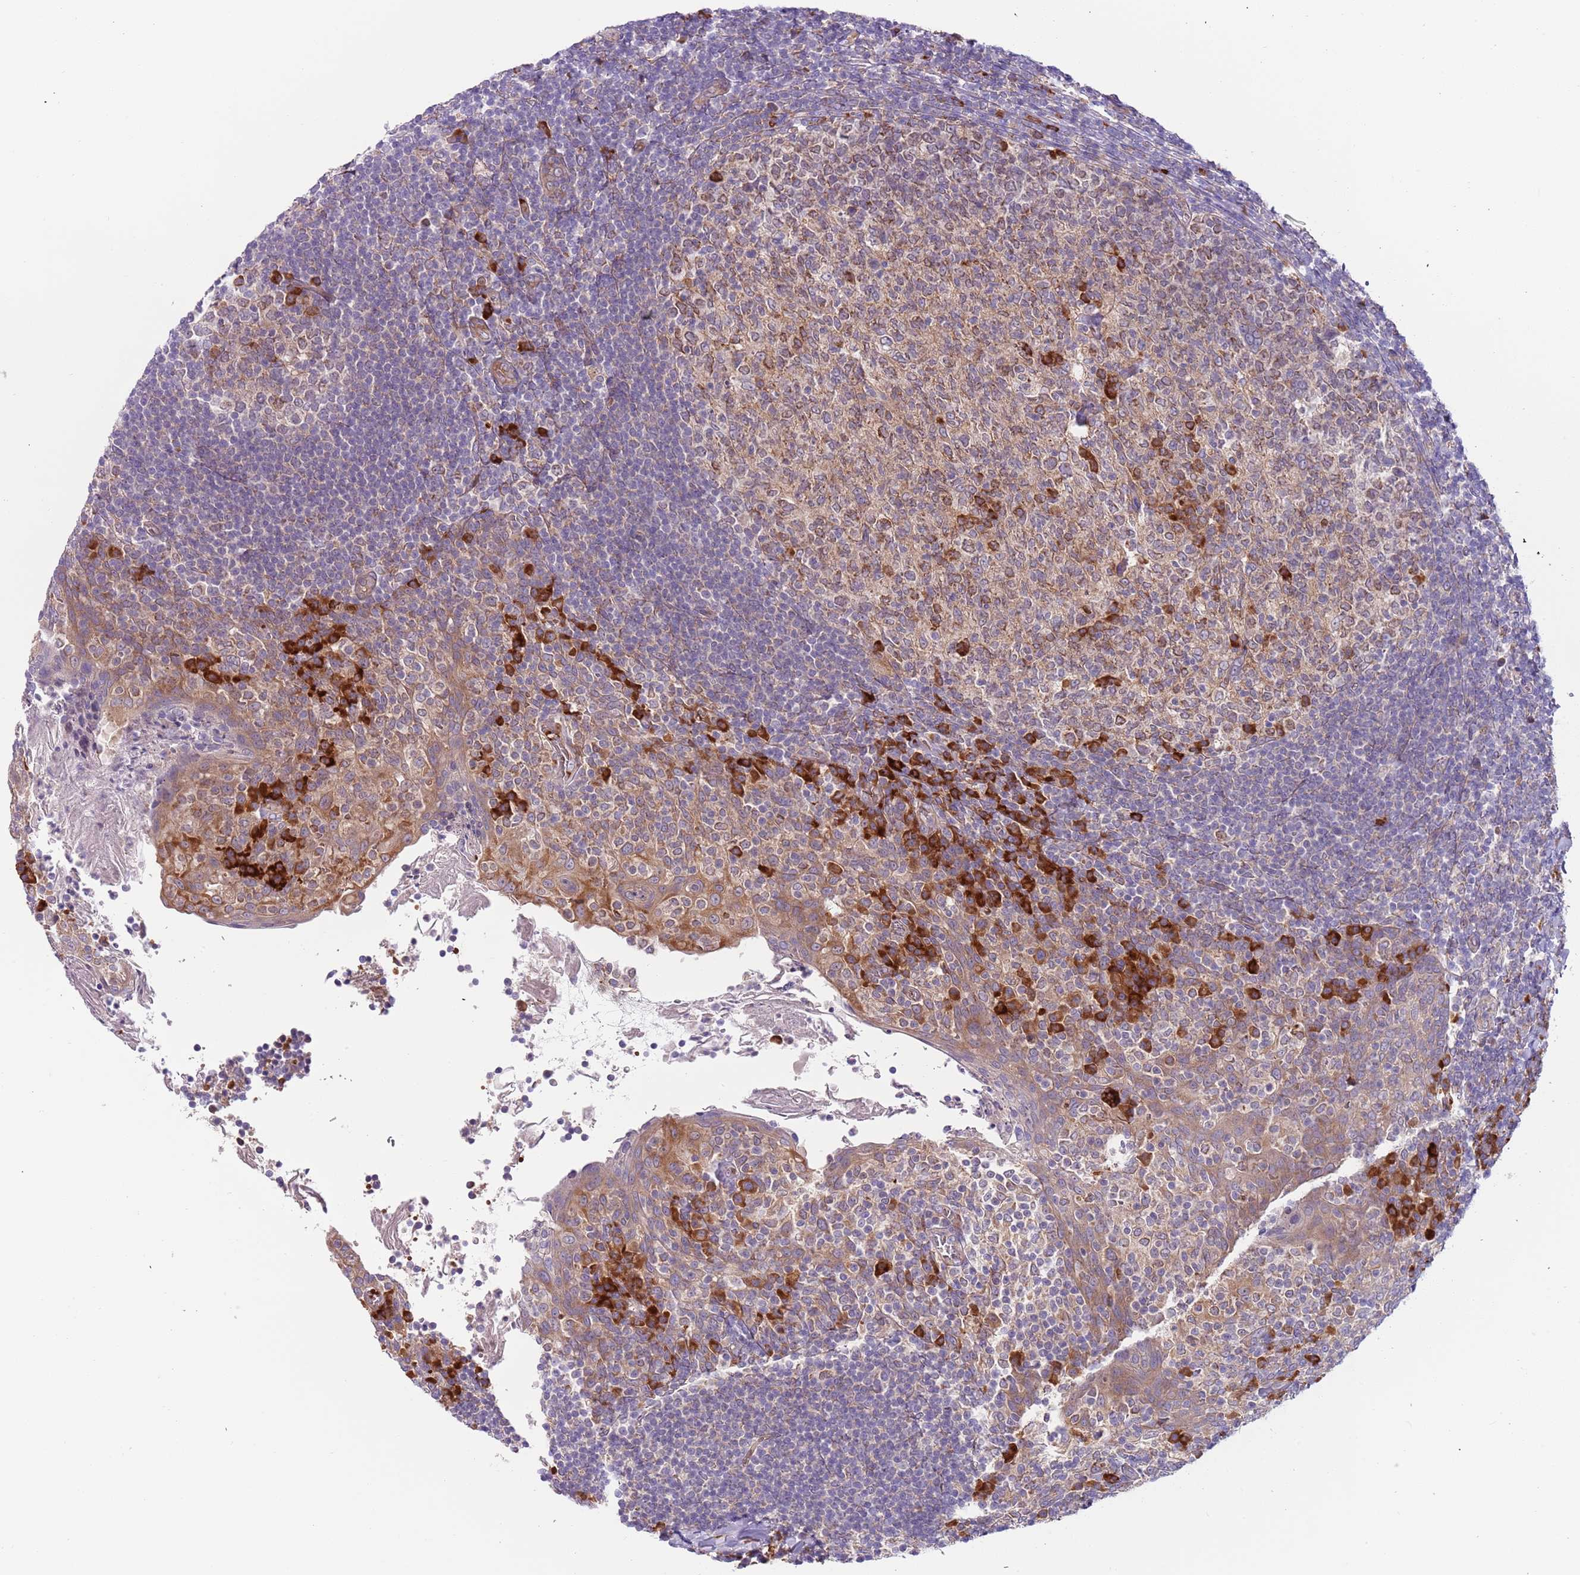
{"staining": {"intensity": "strong", "quantity": "<25%", "location": "cytoplasmic/membranous"}, "tissue": "tonsil", "cell_type": "Germinal center cells", "image_type": "normal", "snomed": [{"axis": "morphology", "description": "Normal tissue, NOS"}, {"axis": "topography", "description": "Tonsil"}], "caption": "The image displays immunohistochemical staining of benign tonsil. There is strong cytoplasmic/membranous positivity is appreciated in about <25% of germinal center cells.", "gene": "VWCE", "patient": {"sex": "female", "age": 10}}